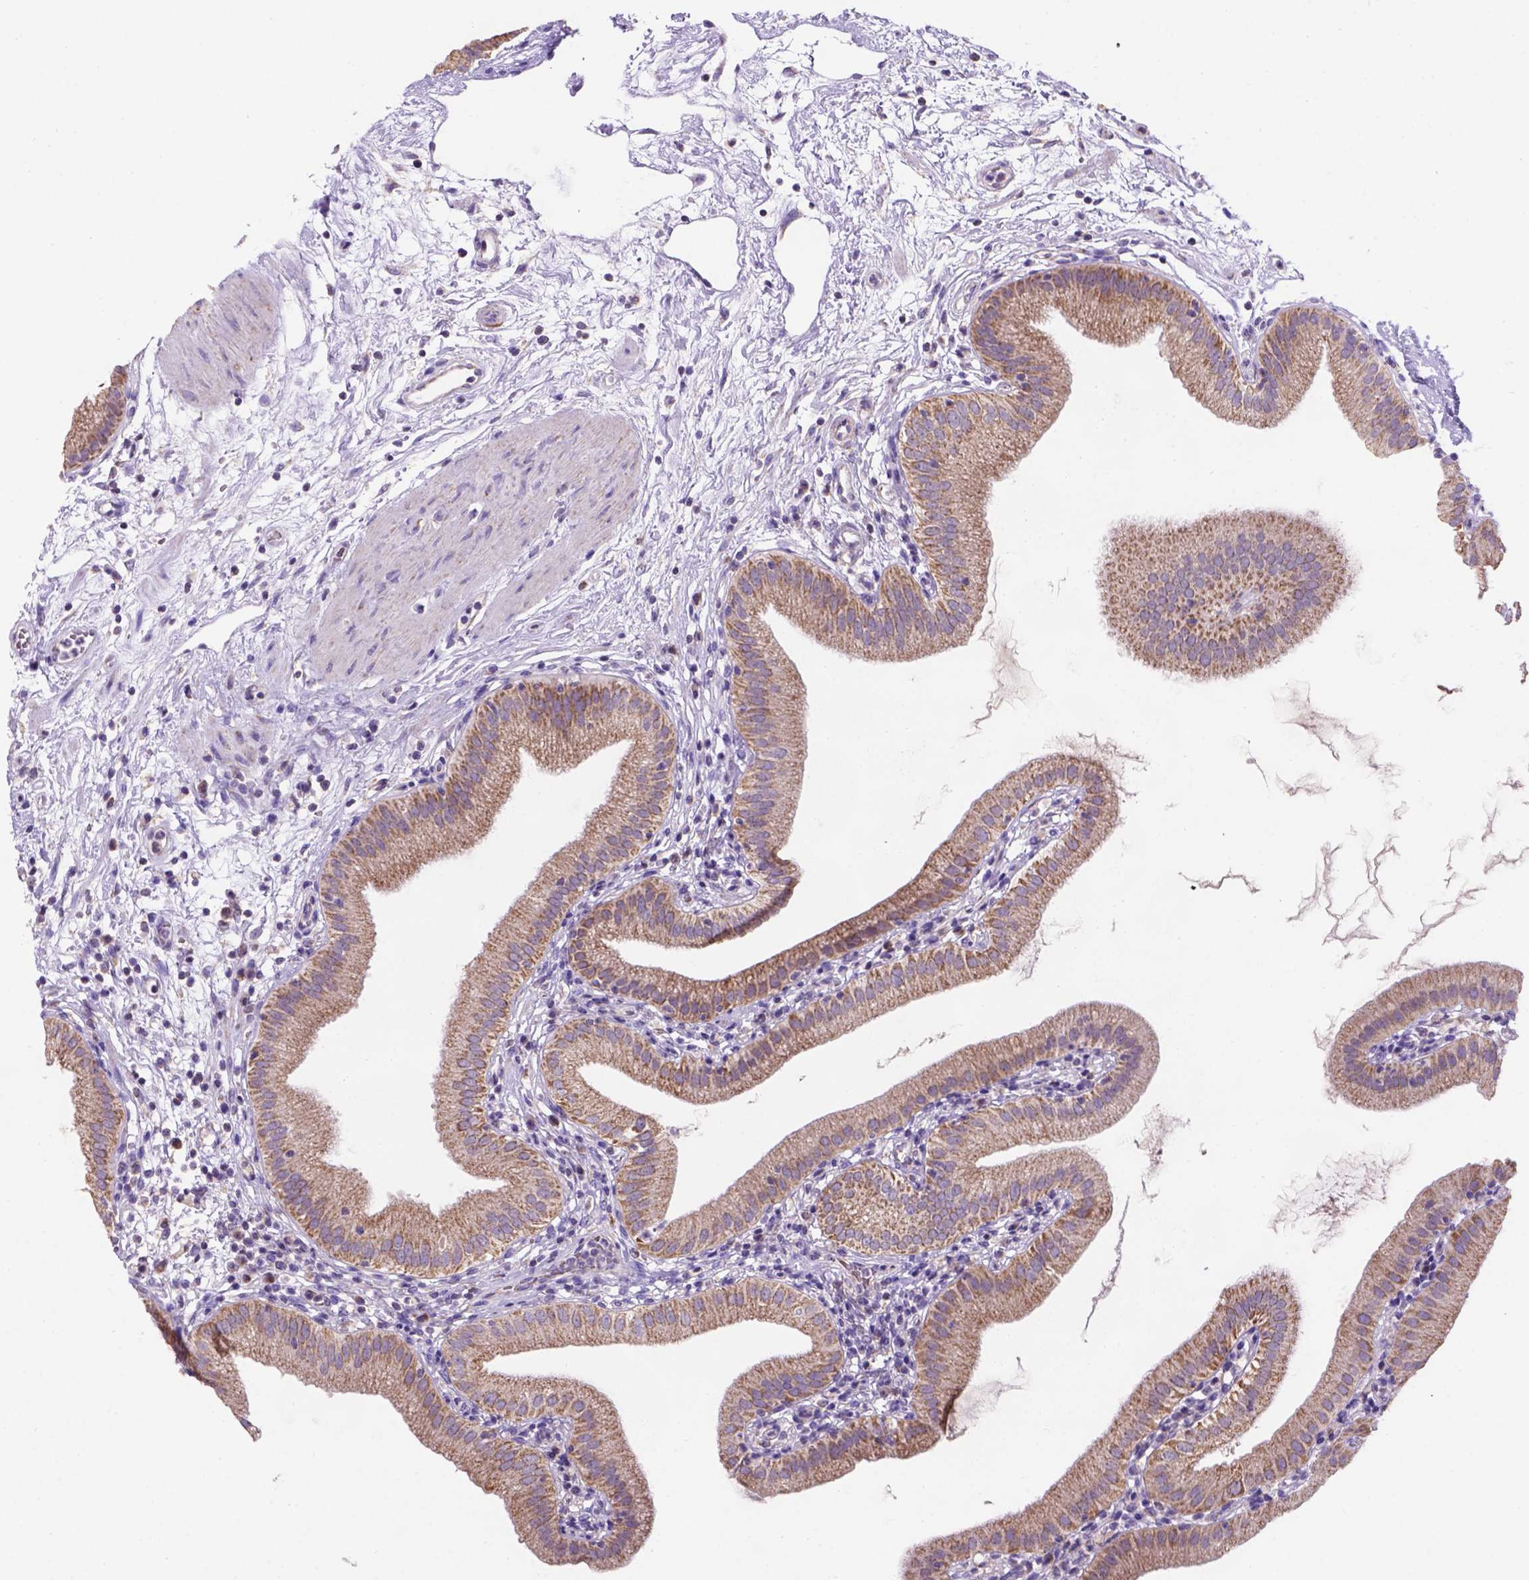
{"staining": {"intensity": "moderate", "quantity": ">75%", "location": "cytoplasmic/membranous"}, "tissue": "gallbladder", "cell_type": "Glandular cells", "image_type": "normal", "snomed": [{"axis": "morphology", "description": "Normal tissue, NOS"}, {"axis": "topography", "description": "Gallbladder"}], "caption": "Immunohistochemical staining of normal gallbladder shows medium levels of moderate cytoplasmic/membranous staining in approximately >75% of glandular cells. (IHC, brightfield microscopy, high magnification).", "gene": "L2HGDH", "patient": {"sex": "female", "age": 65}}